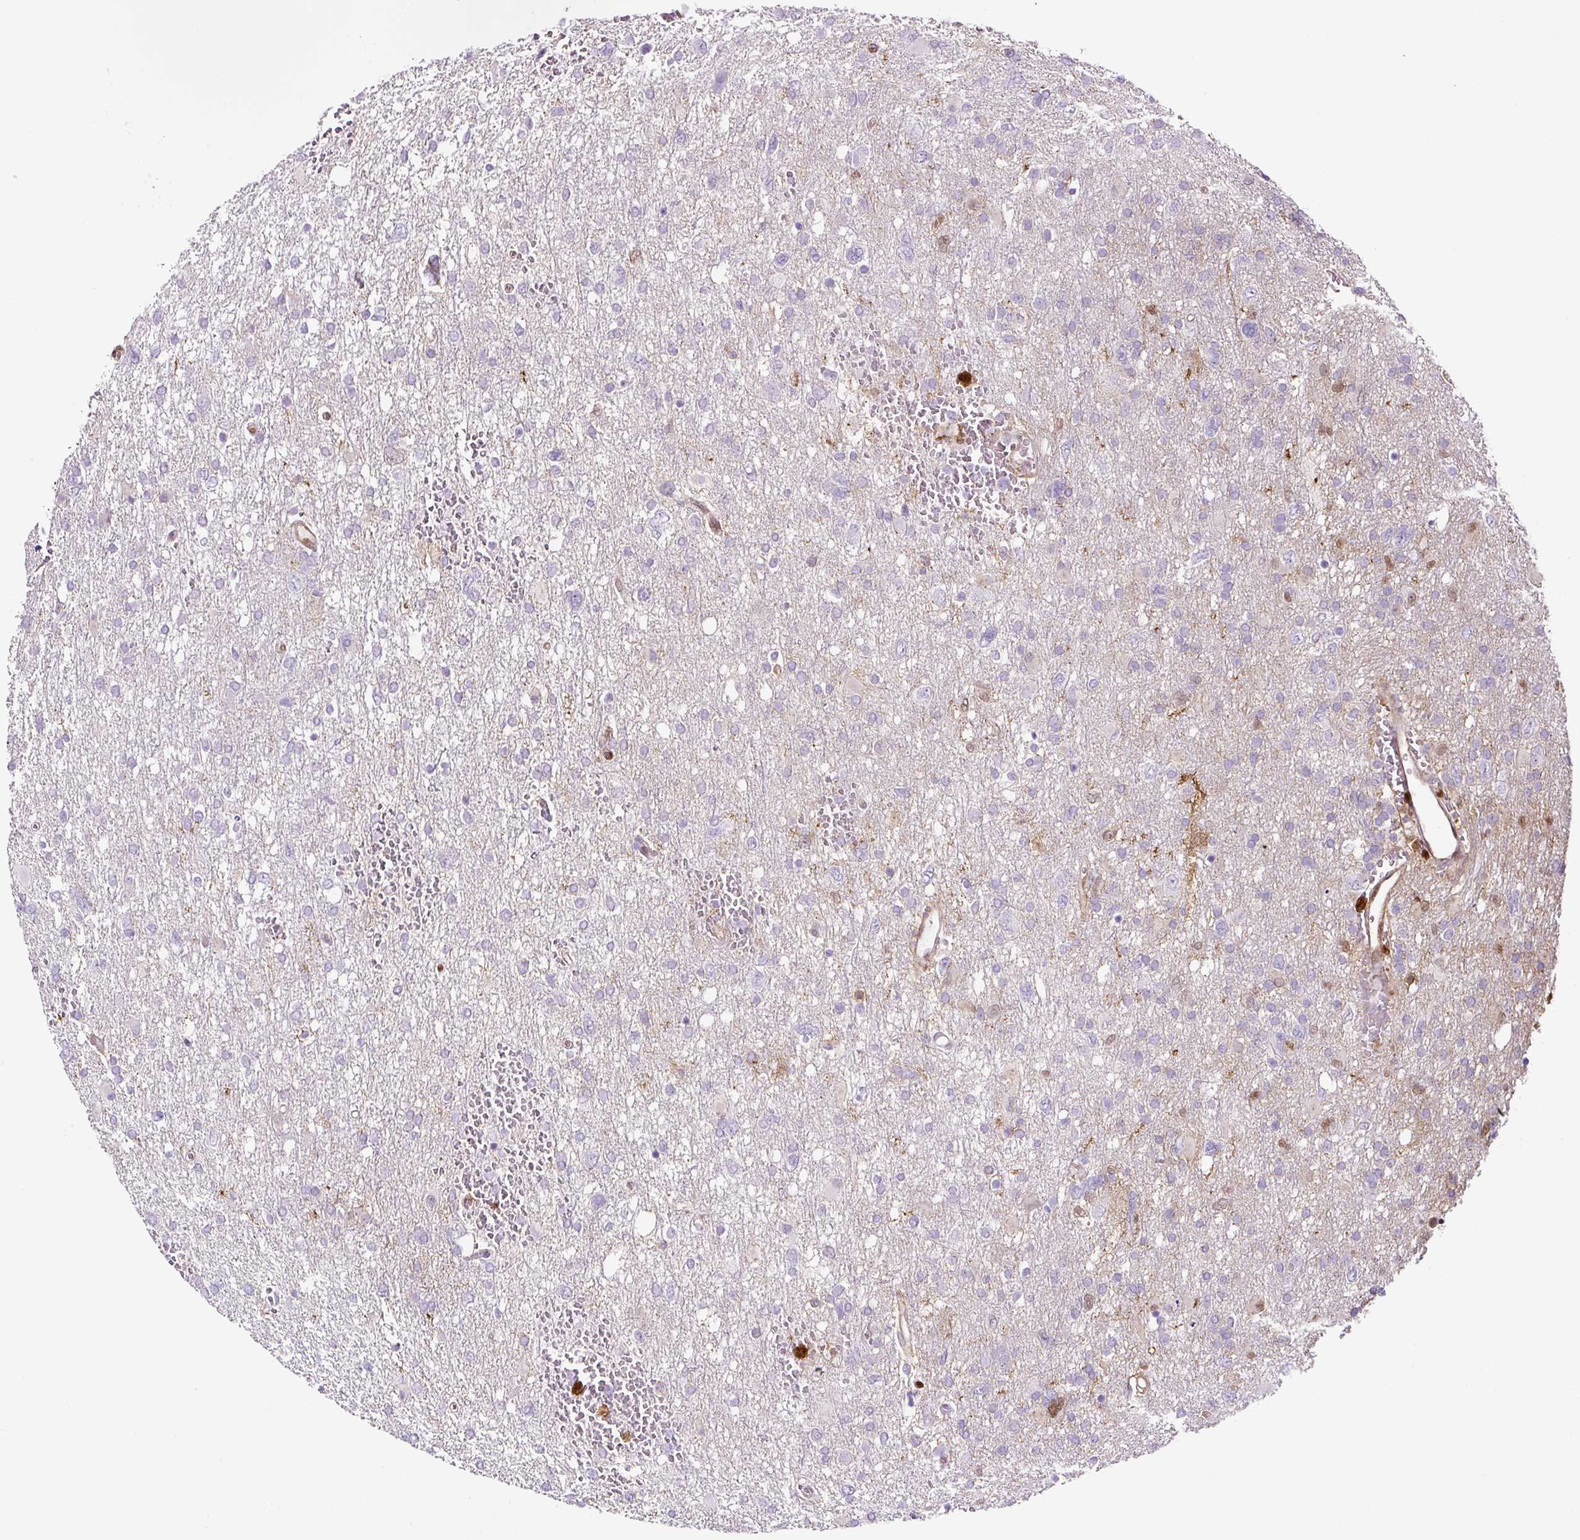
{"staining": {"intensity": "negative", "quantity": "none", "location": "none"}, "tissue": "glioma", "cell_type": "Tumor cells", "image_type": "cancer", "snomed": [{"axis": "morphology", "description": "Glioma, malignant, High grade"}, {"axis": "topography", "description": "Brain"}], "caption": "High magnification brightfield microscopy of glioma stained with DAB (3,3'-diaminobenzidine) (brown) and counterstained with hematoxylin (blue): tumor cells show no significant staining.", "gene": "ANXA1", "patient": {"sex": "male", "age": 61}}